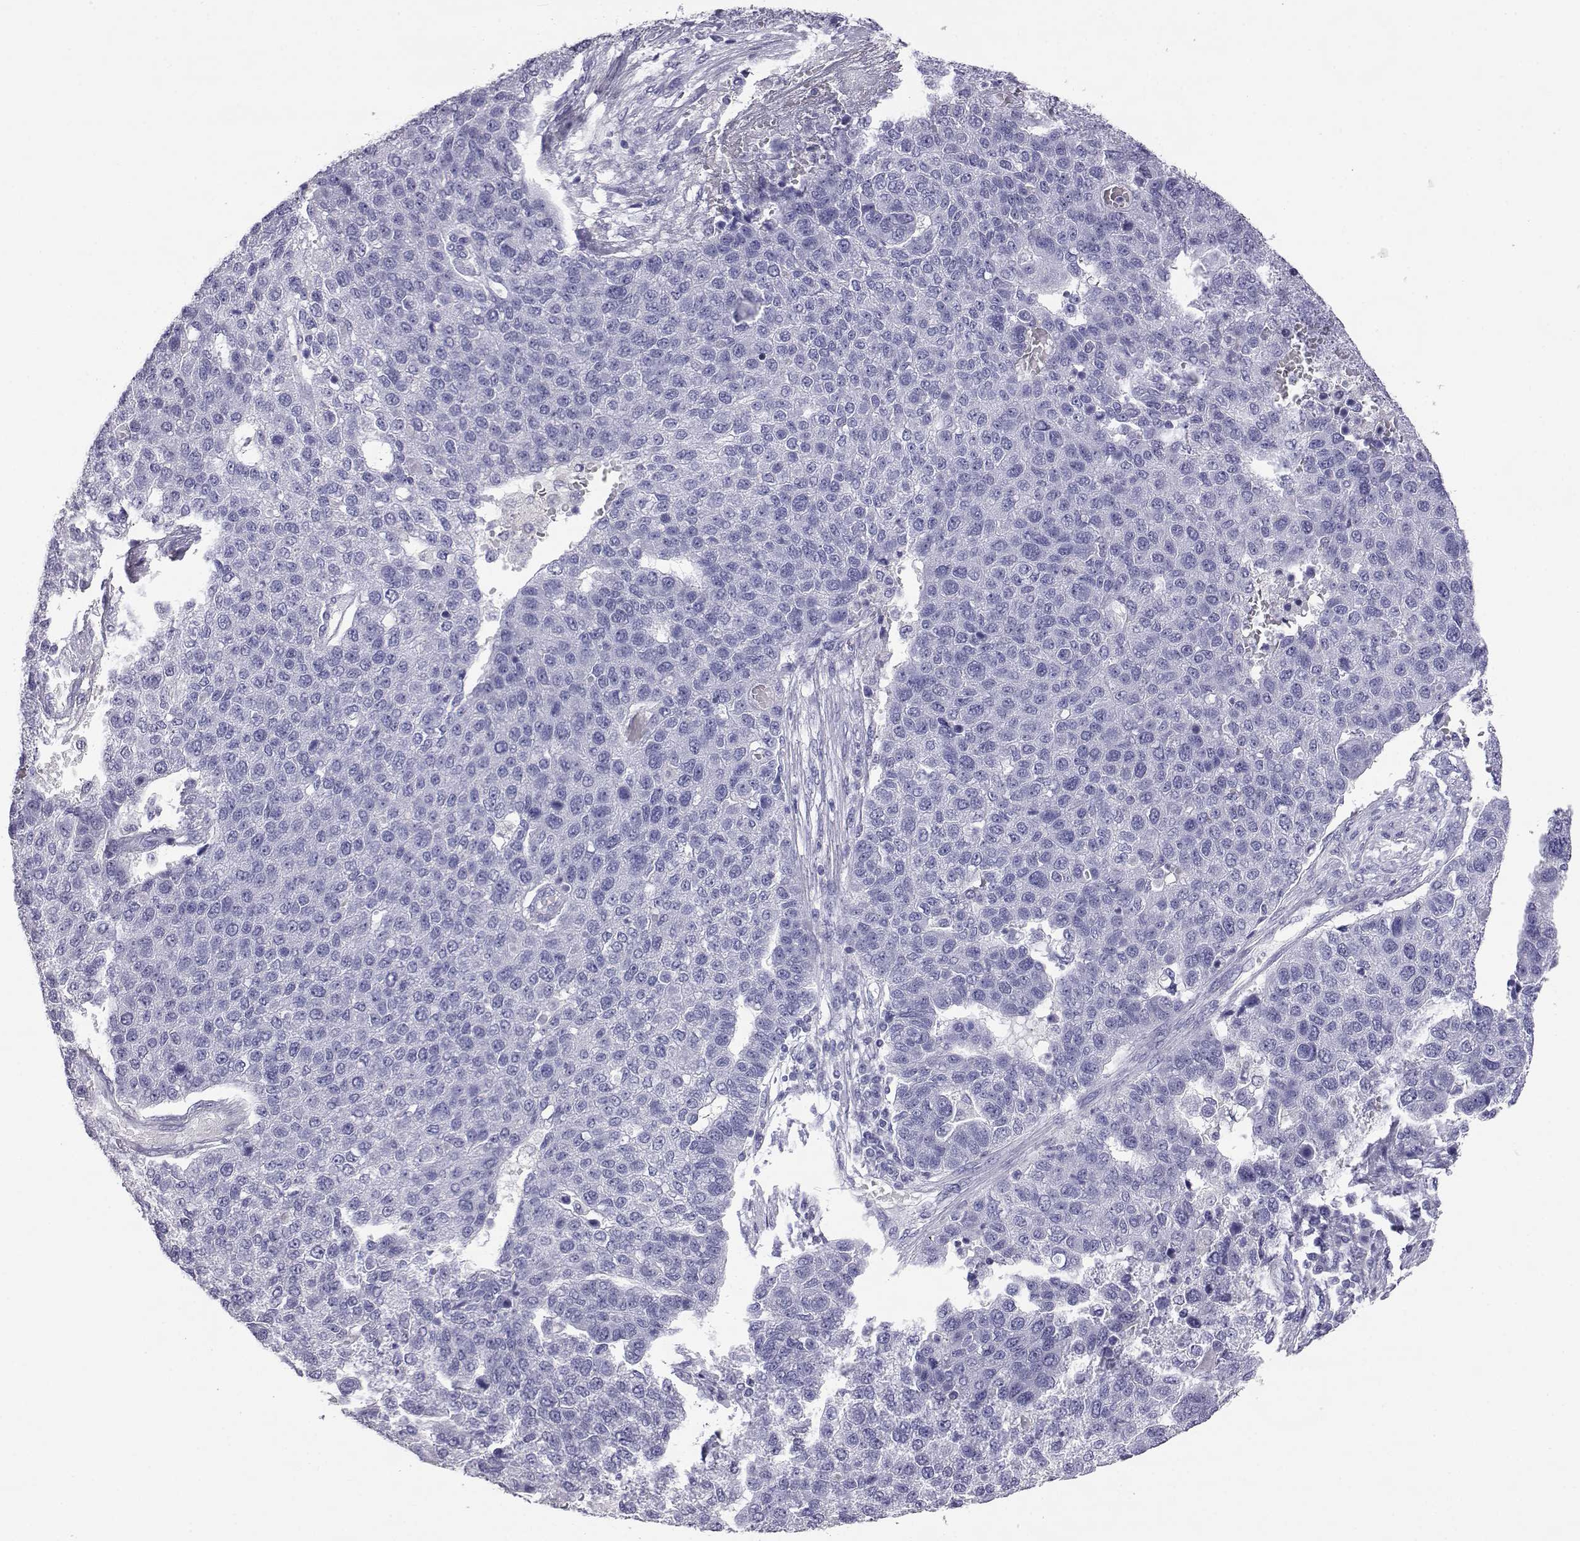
{"staining": {"intensity": "negative", "quantity": "none", "location": "none"}, "tissue": "pancreatic cancer", "cell_type": "Tumor cells", "image_type": "cancer", "snomed": [{"axis": "morphology", "description": "Adenocarcinoma, NOS"}, {"axis": "topography", "description": "Pancreas"}], "caption": "Immunohistochemistry image of human pancreatic adenocarcinoma stained for a protein (brown), which displays no positivity in tumor cells.", "gene": "AKR1B1", "patient": {"sex": "female", "age": 61}}